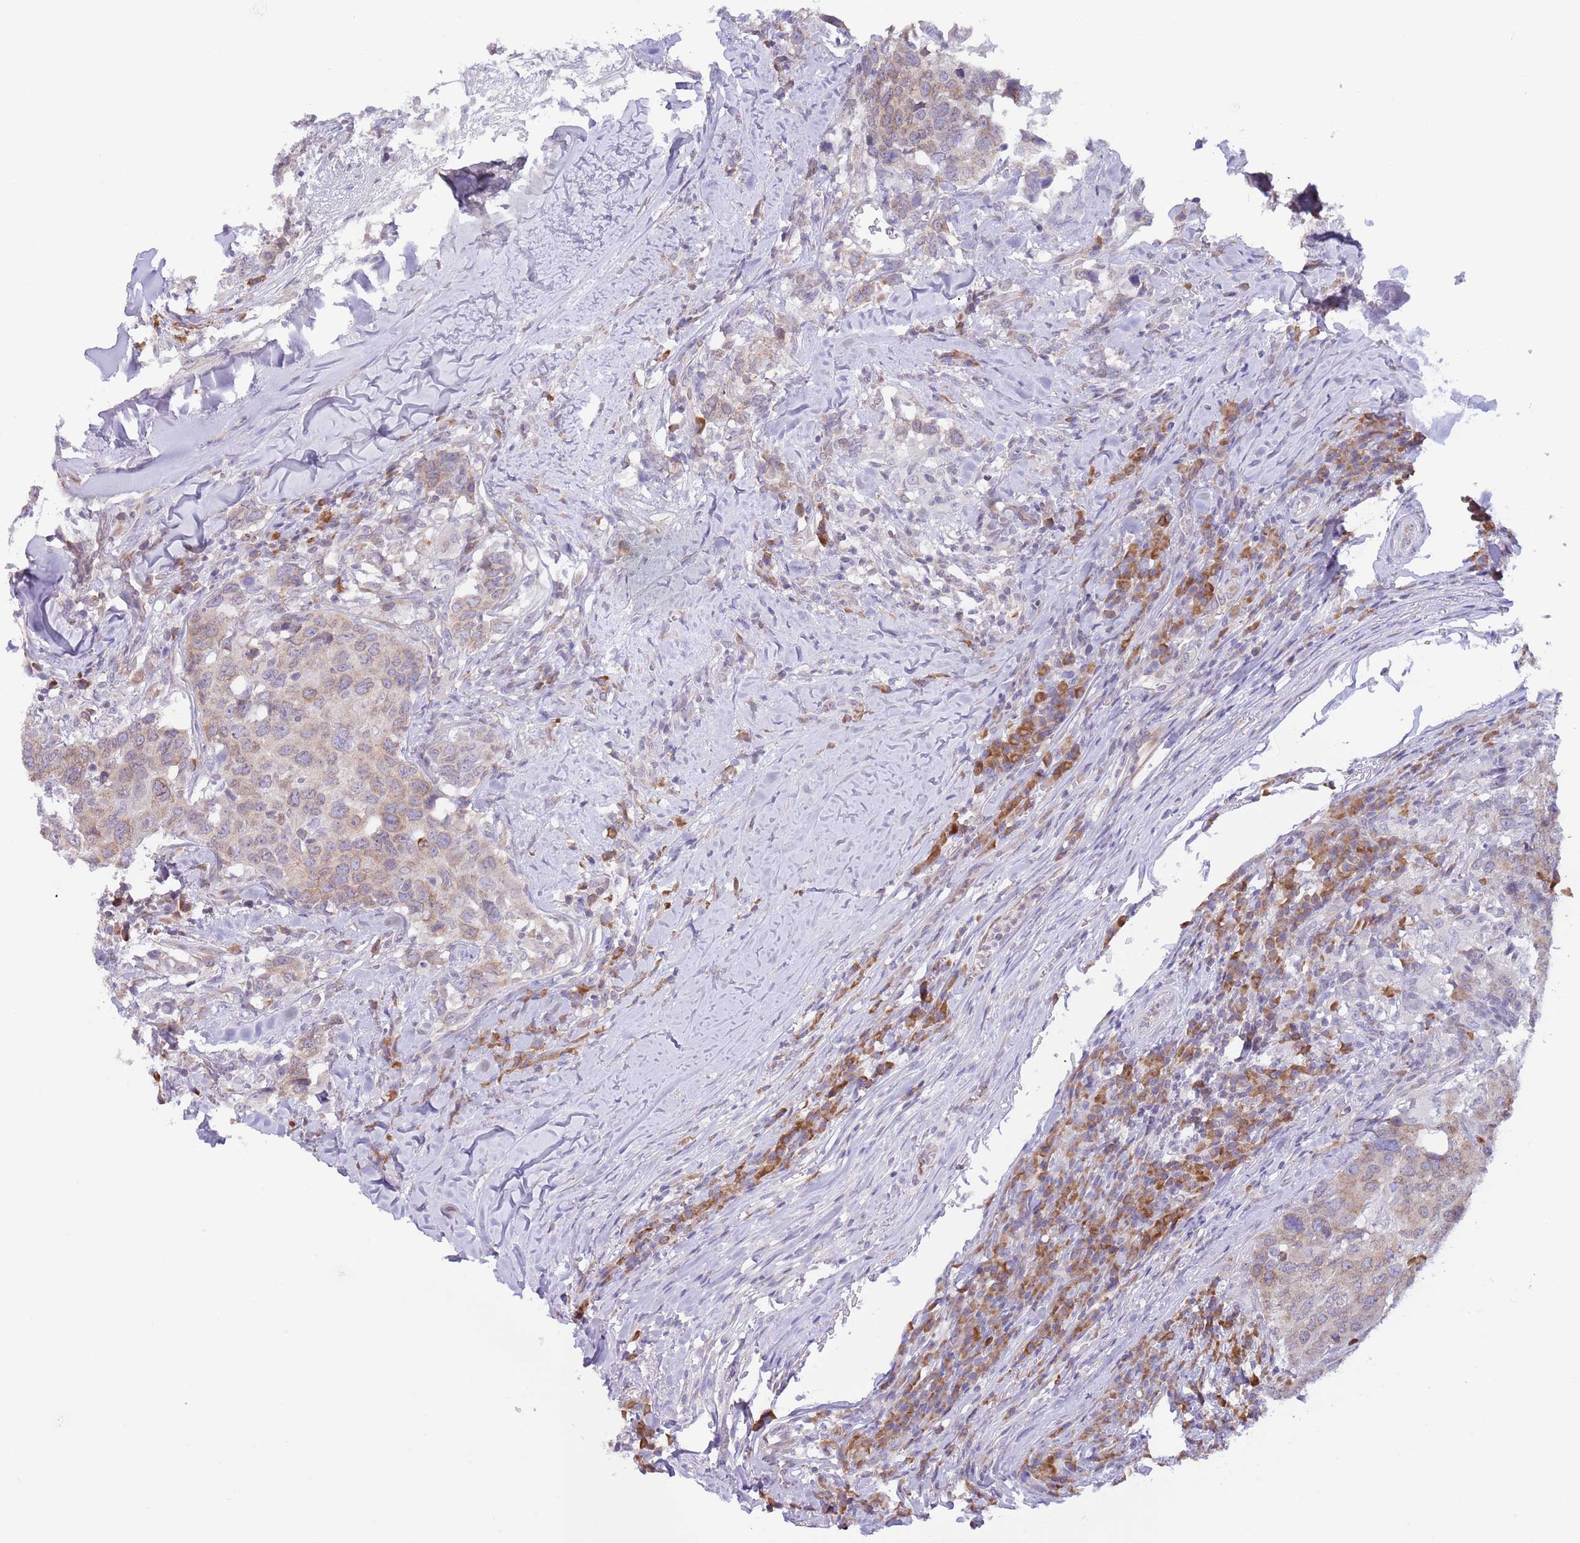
{"staining": {"intensity": "weak", "quantity": "25%-75%", "location": "cytoplasmic/membranous"}, "tissue": "head and neck cancer", "cell_type": "Tumor cells", "image_type": "cancer", "snomed": [{"axis": "morphology", "description": "Normal tissue, NOS"}, {"axis": "morphology", "description": "Squamous cell carcinoma, NOS"}, {"axis": "topography", "description": "Skeletal muscle"}, {"axis": "topography", "description": "Vascular tissue"}, {"axis": "topography", "description": "Peripheral nerve tissue"}, {"axis": "topography", "description": "Head-Neck"}], "caption": "Tumor cells demonstrate low levels of weak cytoplasmic/membranous expression in approximately 25%-75% of cells in human head and neck cancer (squamous cell carcinoma).", "gene": "EBPL", "patient": {"sex": "male", "age": 66}}